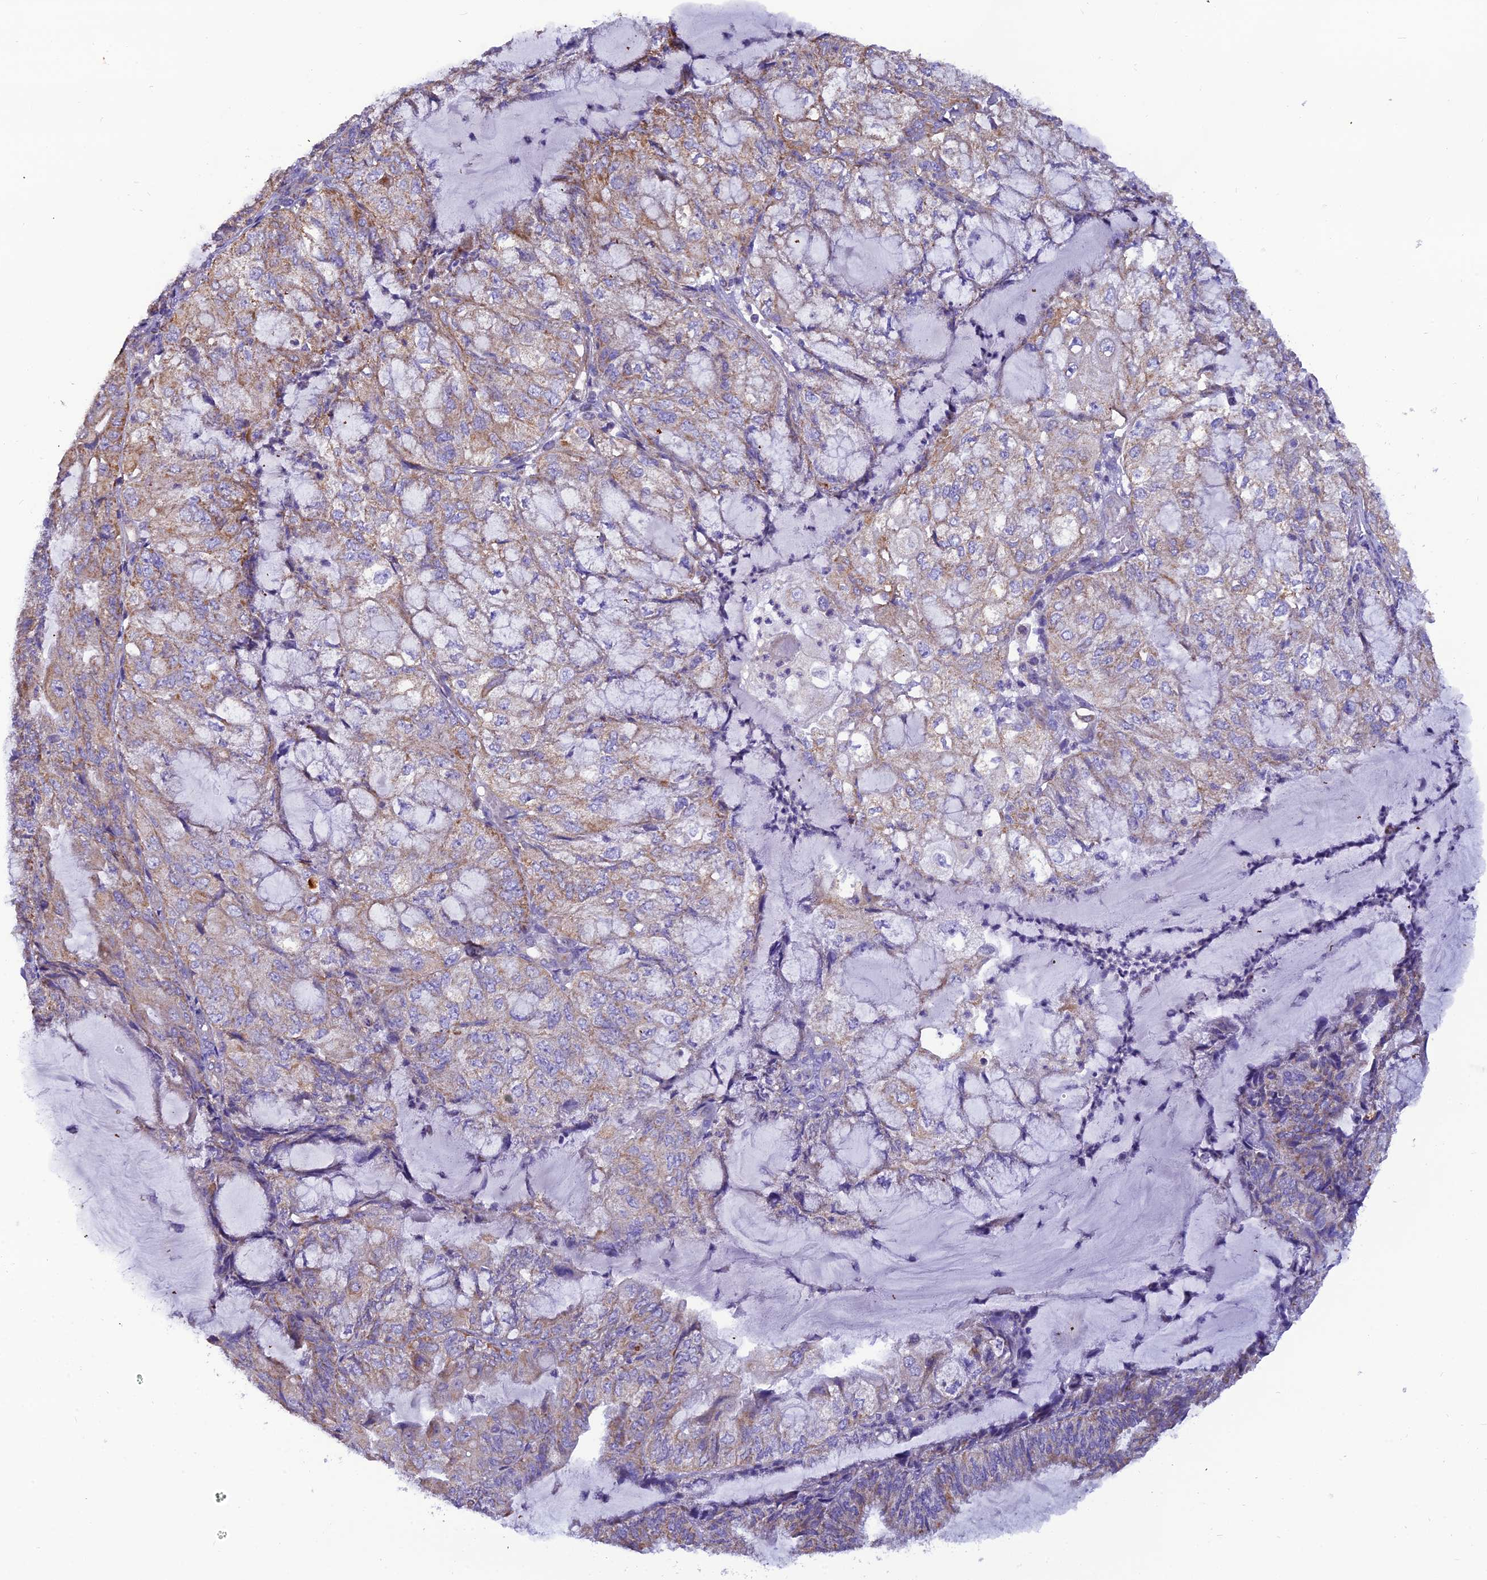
{"staining": {"intensity": "moderate", "quantity": "25%-75%", "location": "cytoplasmic/membranous"}, "tissue": "endometrial cancer", "cell_type": "Tumor cells", "image_type": "cancer", "snomed": [{"axis": "morphology", "description": "Adenocarcinoma, NOS"}, {"axis": "topography", "description": "Endometrium"}], "caption": "Immunohistochemistry (IHC) histopathology image of neoplastic tissue: endometrial cancer stained using immunohistochemistry shows medium levels of moderate protein expression localized specifically in the cytoplasmic/membranous of tumor cells, appearing as a cytoplasmic/membranous brown color.", "gene": "GPD1", "patient": {"sex": "female", "age": 81}}